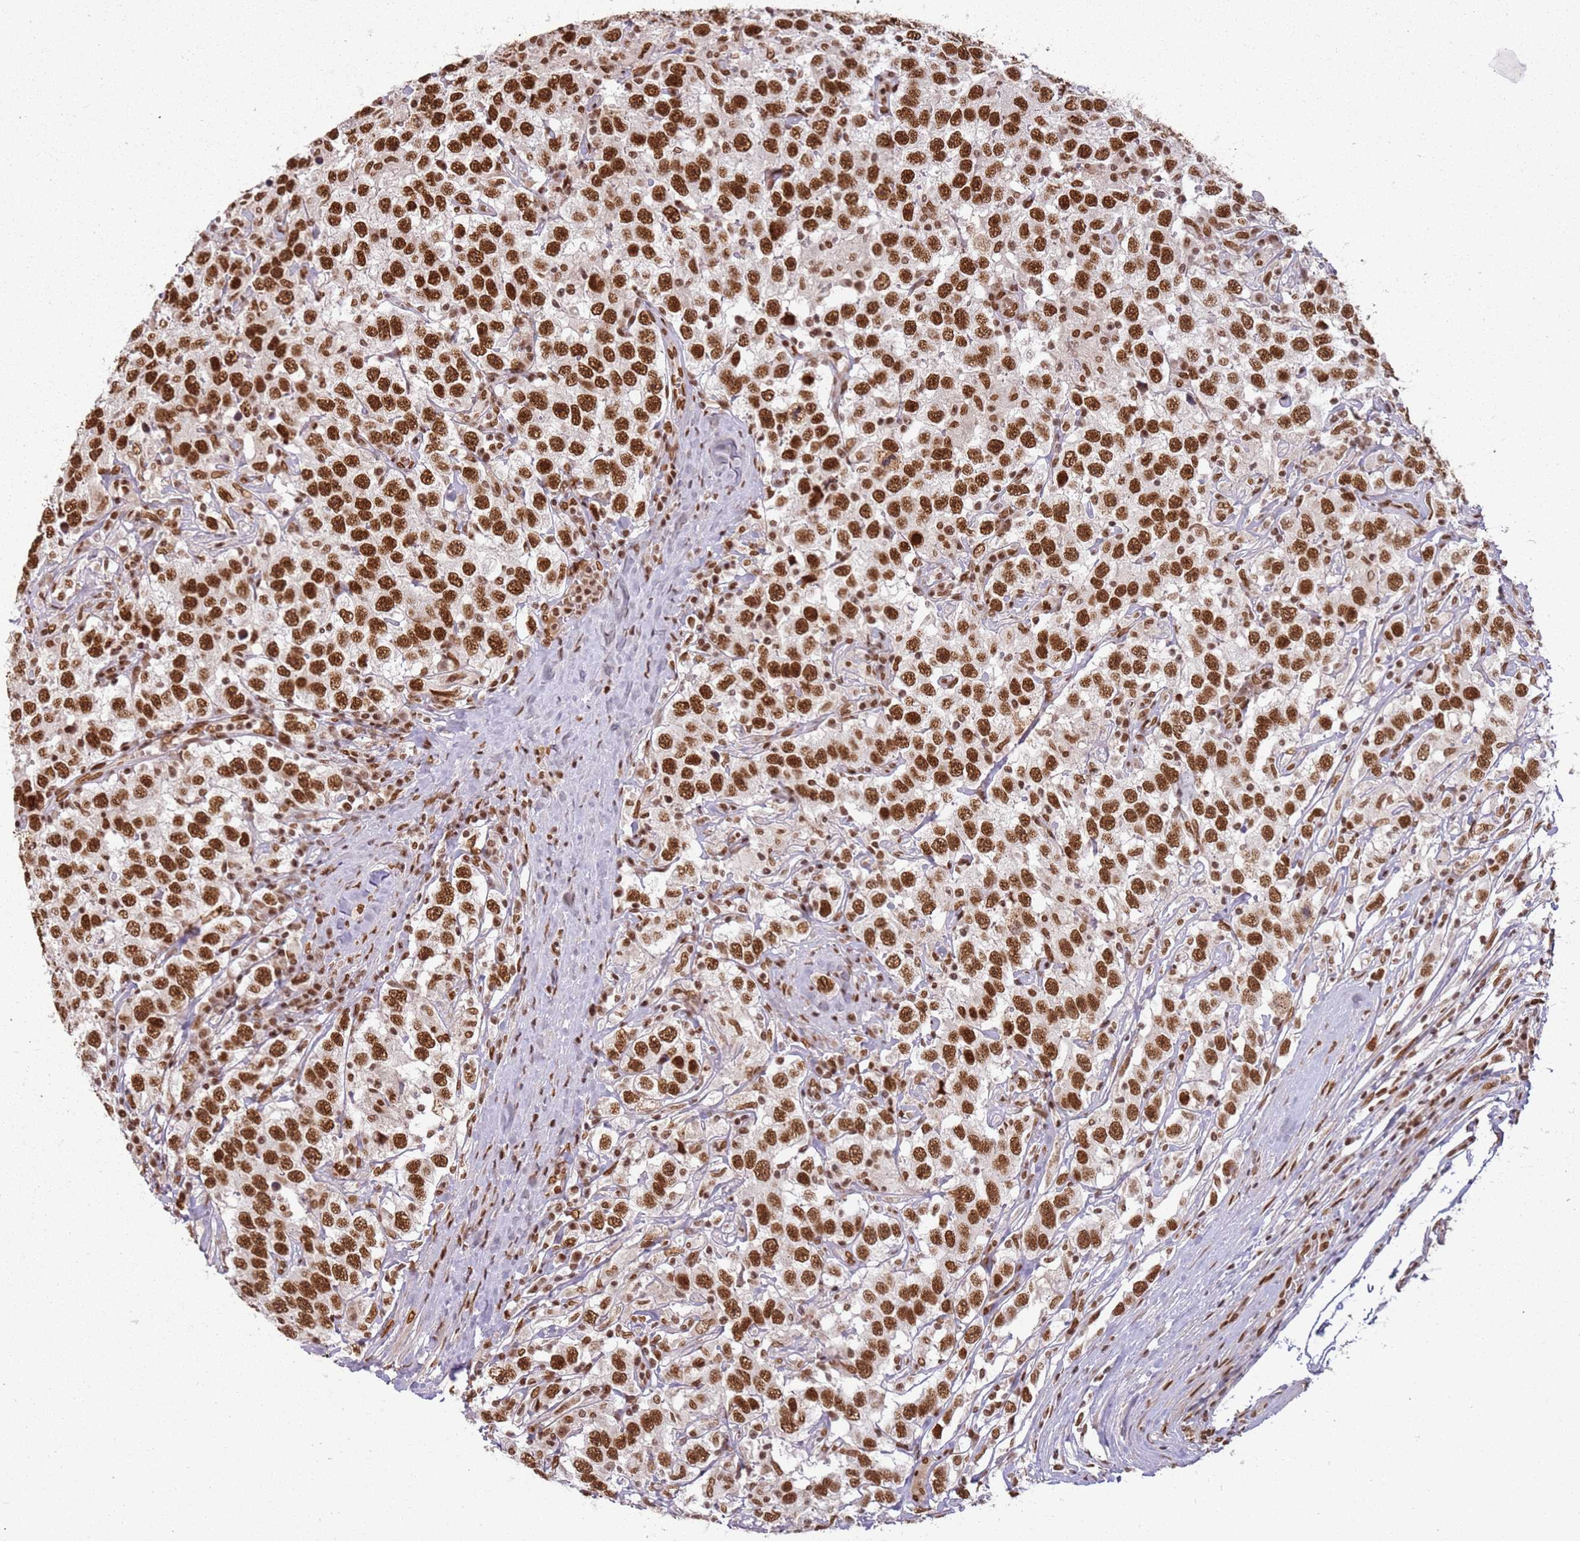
{"staining": {"intensity": "strong", "quantity": ">75%", "location": "nuclear"}, "tissue": "testis cancer", "cell_type": "Tumor cells", "image_type": "cancer", "snomed": [{"axis": "morphology", "description": "Seminoma, NOS"}, {"axis": "topography", "description": "Testis"}], "caption": "Tumor cells reveal high levels of strong nuclear expression in about >75% of cells in testis seminoma.", "gene": "TENT4A", "patient": {"sex": "male", "age": 41}}